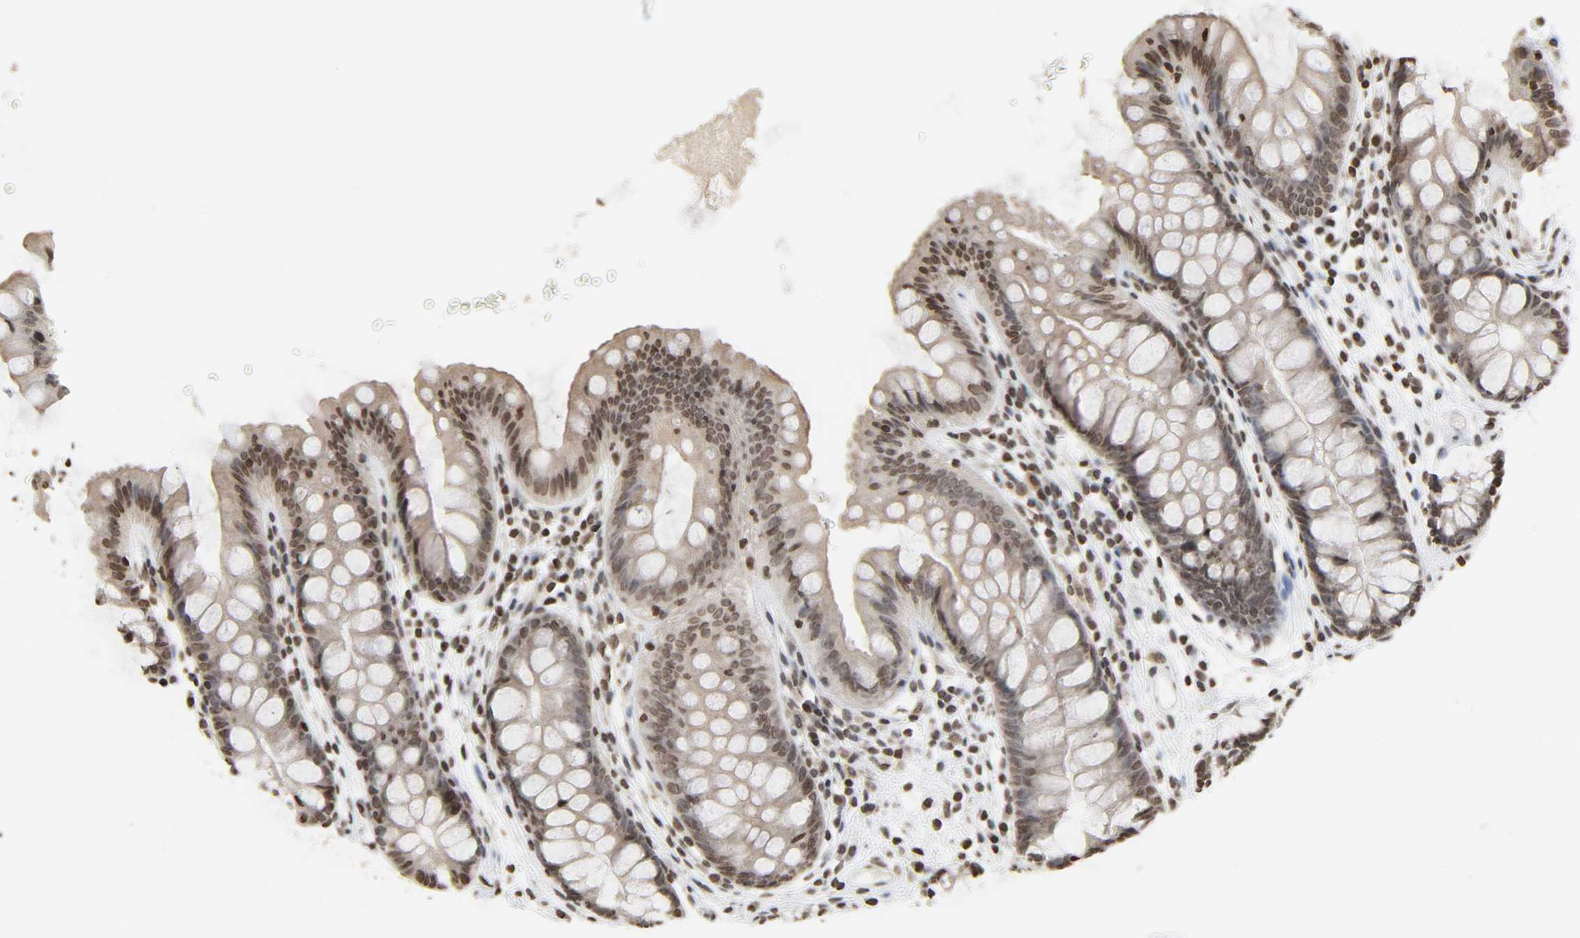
{"staining": {"intensity": "moderate", "quantity": ">75%", "location": "nuclear"}, "tissue": "colon", "cell_type": "Endothelial cells", "image_type": "normal", "snomed": [{"axis": "morphology", "description": "Normal tissue, NOS"}, {"axis": "topography", "description": "Smooth muscle"}, {"axis": "topography", "description": "Colon"}], "caption": "Colon stained with IHC shows moderate nuclear expression in approximately >75% of endothelial cells.", "gene": "ELAVL1", "patient": {"sex": "male", "age": 67}}